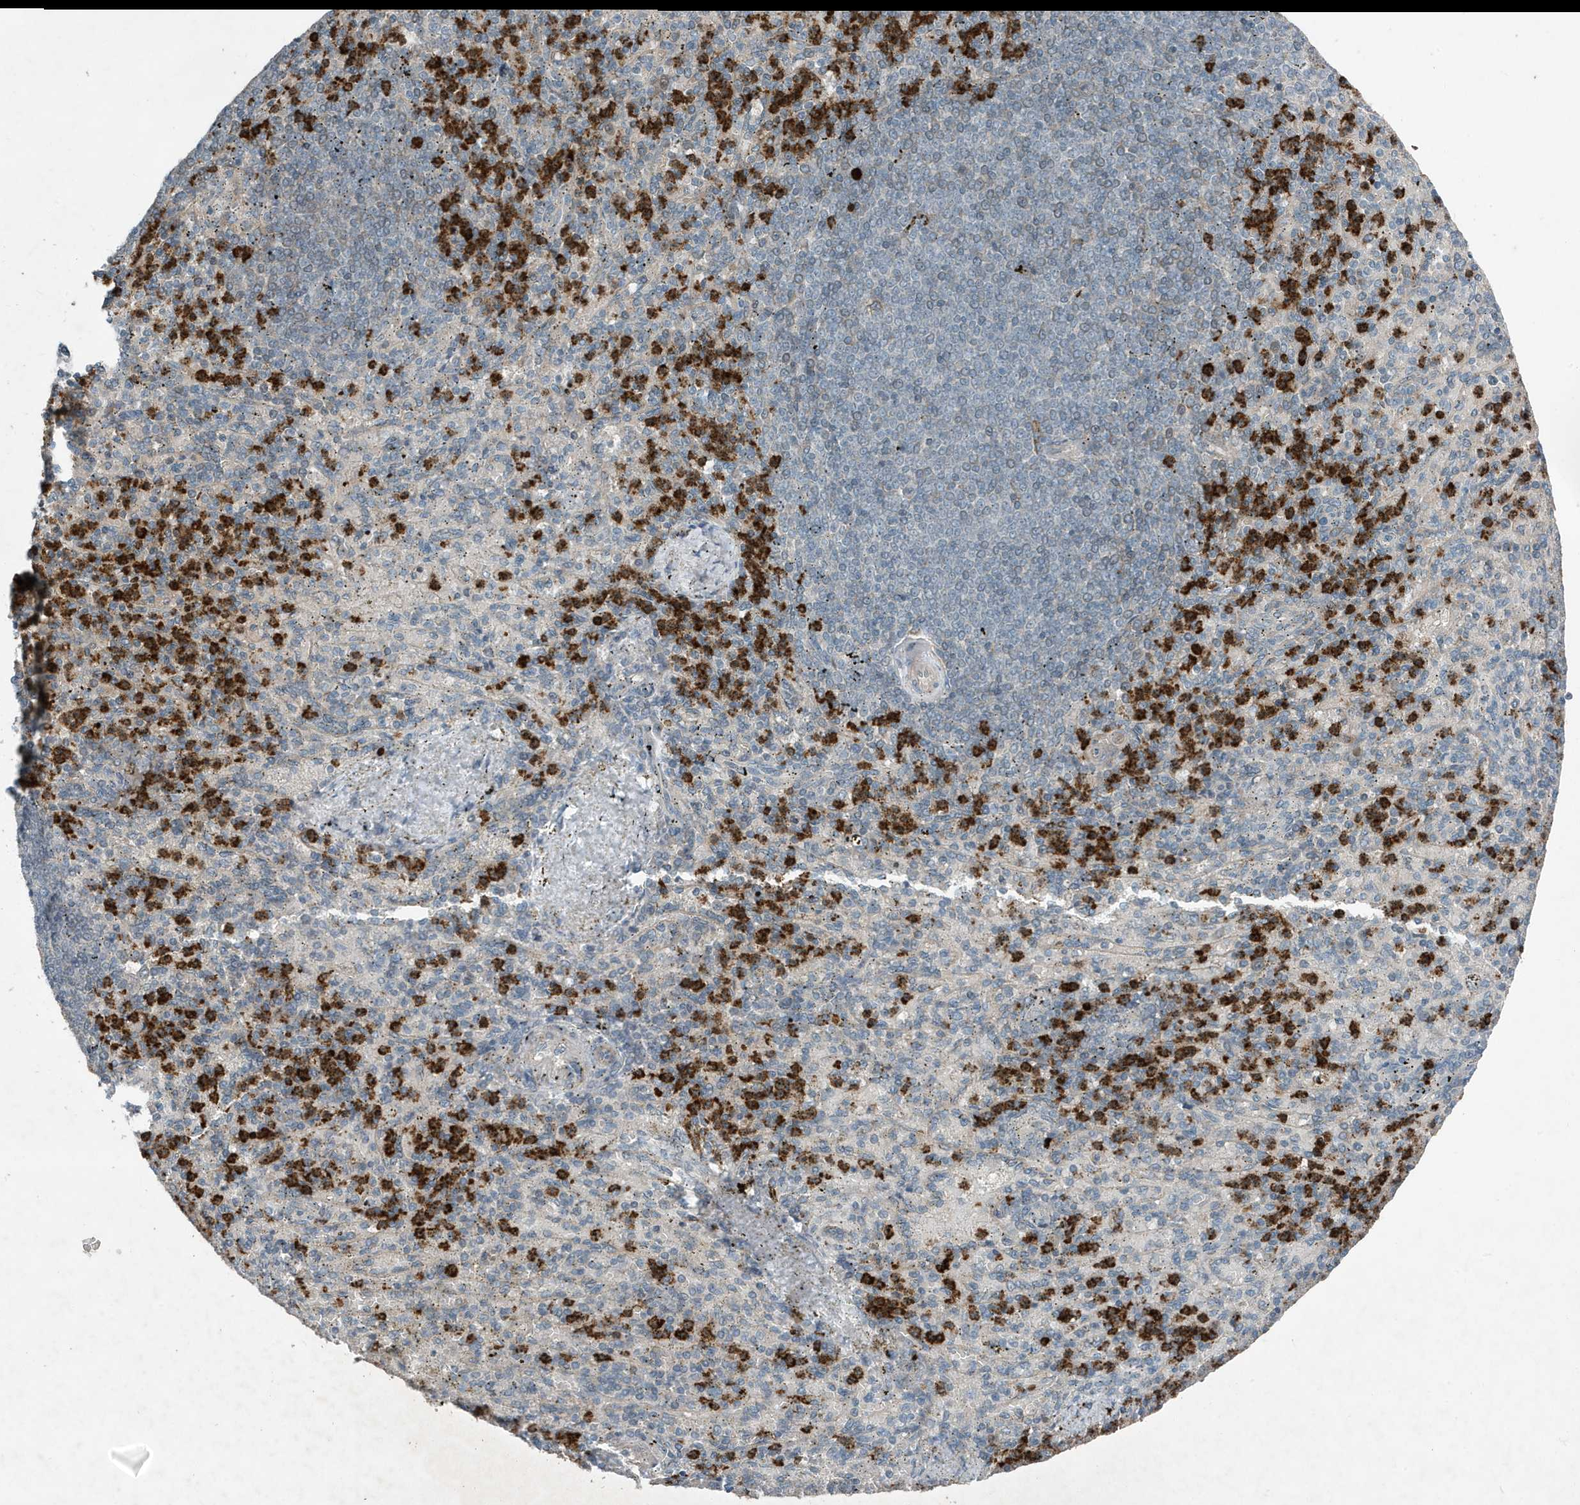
{"staining": {"intensity": "strong", "quantity": "<25%", "location": "cytoplasmic/membranous"}, "tissue": "spleen", "cell_type": "Cells in red pulp", "image_type": "normal", "snomed": [{"axis": "morphology", "description": "Normal tissue, NOS"}, {"axis": "topography", "description": "Spleen"}], "caption": "Immunohistochemistry photomicrograph of benign human spleen stained for a protein (brown), which reveals medium levels of strong cytoplasmic/membranous expression in approximately <25% of cells in red pulp.", "gene": "DAPP1", "patient": {"sex": "female", "age": 74}}